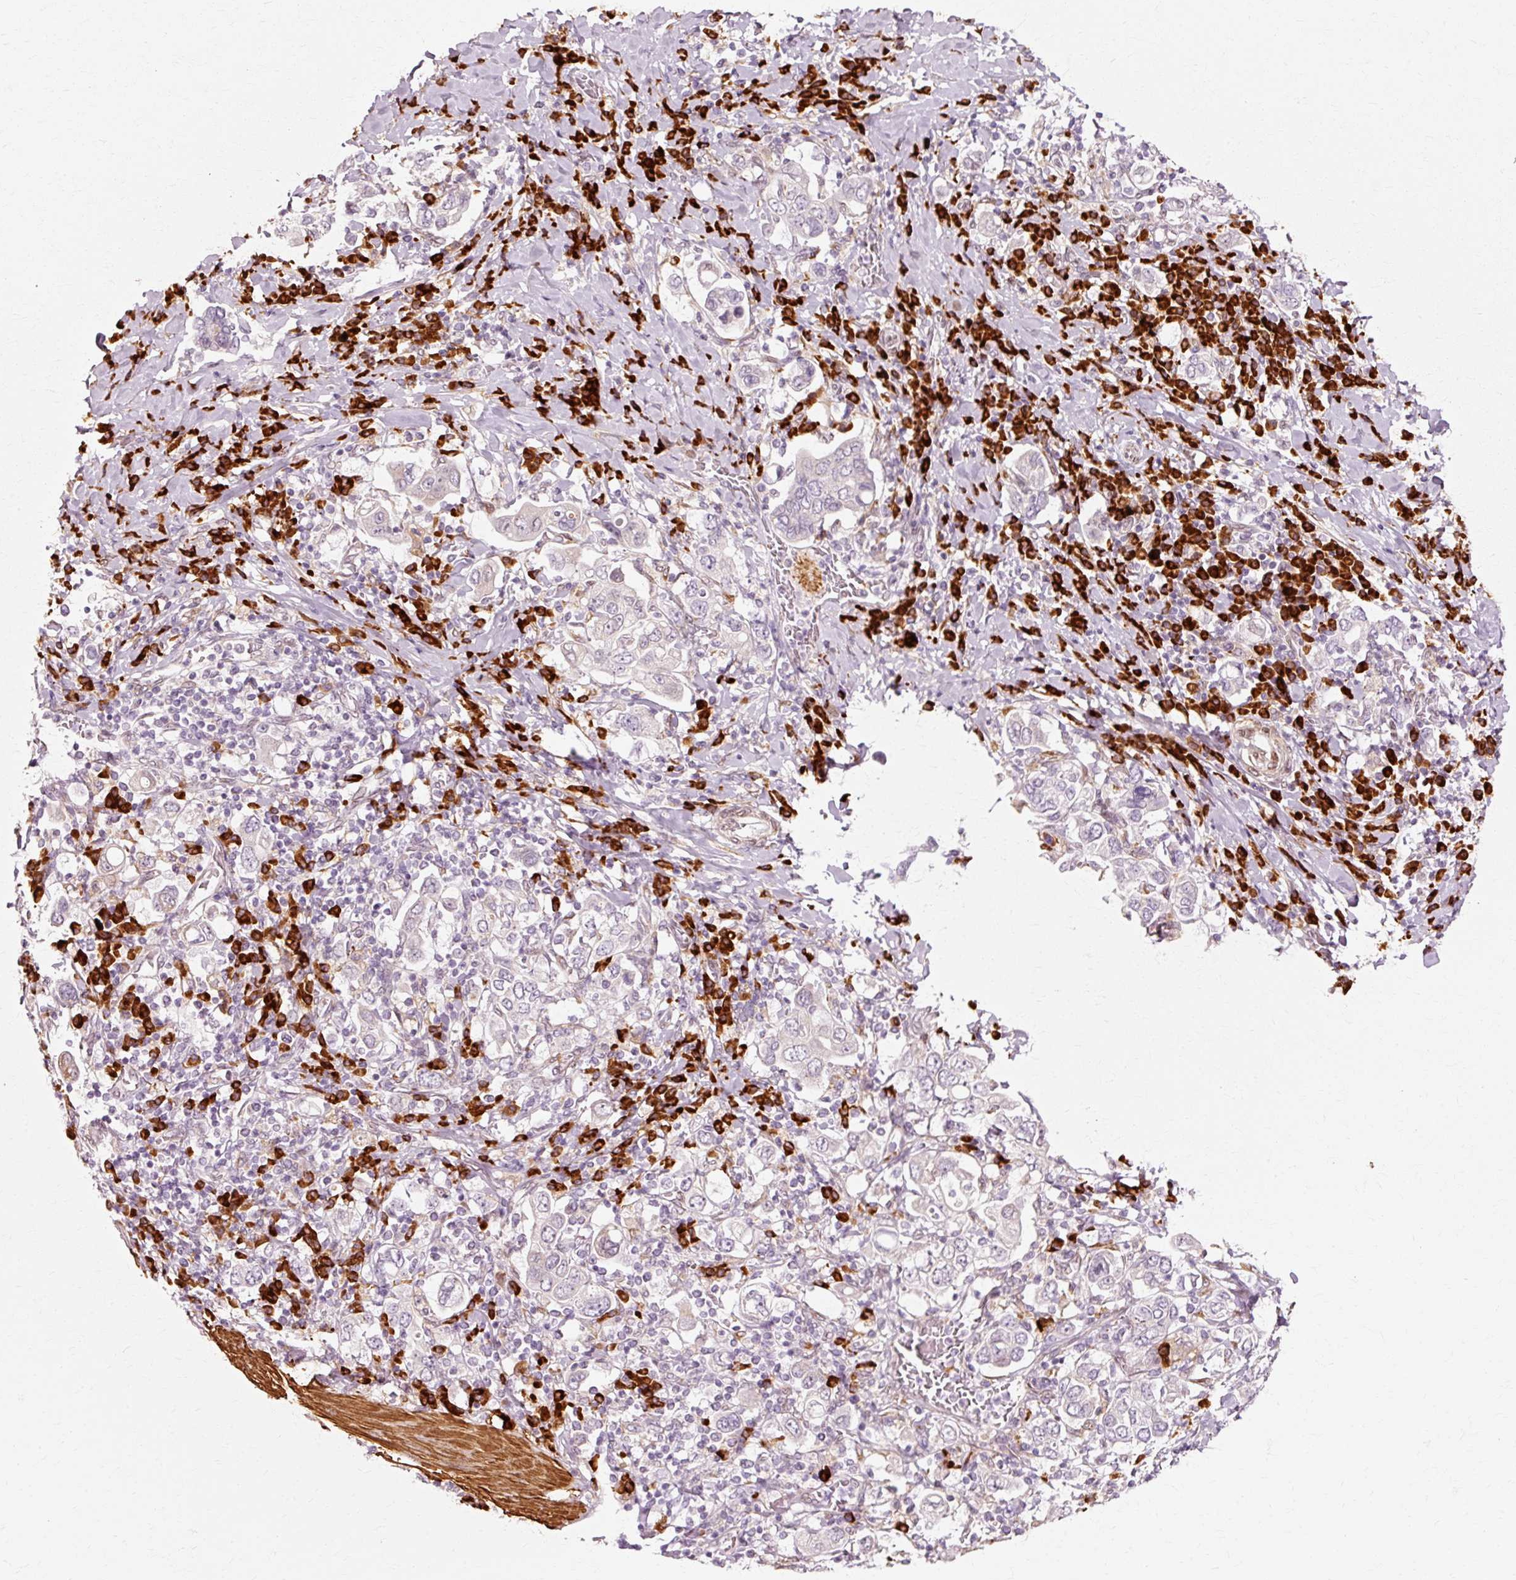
{"staining": {"intensity": "negative", "quantity": "none", "location": "none"}, "tissue": "stomach cancer", "cell_type": "Tumor cells", "image_type": "cancer", "snomed": [{"axis": "morphology", "description": "Adenocarcinoma, NOS"}, {"axis": "topography", "description": "Stomach, upper"}], "caption": "High power microscopy histopathology image of an immunohistochemistry (IHC) photomicrograph of stomach adenocarcinoma, revealing no significant staining in tumor cells. (Brightfield microscopy of DAB immunohistochemistry (IHC) at high magnification).", "gene": "RGPD5", "patient": {"sex": "male", "age": 62}}